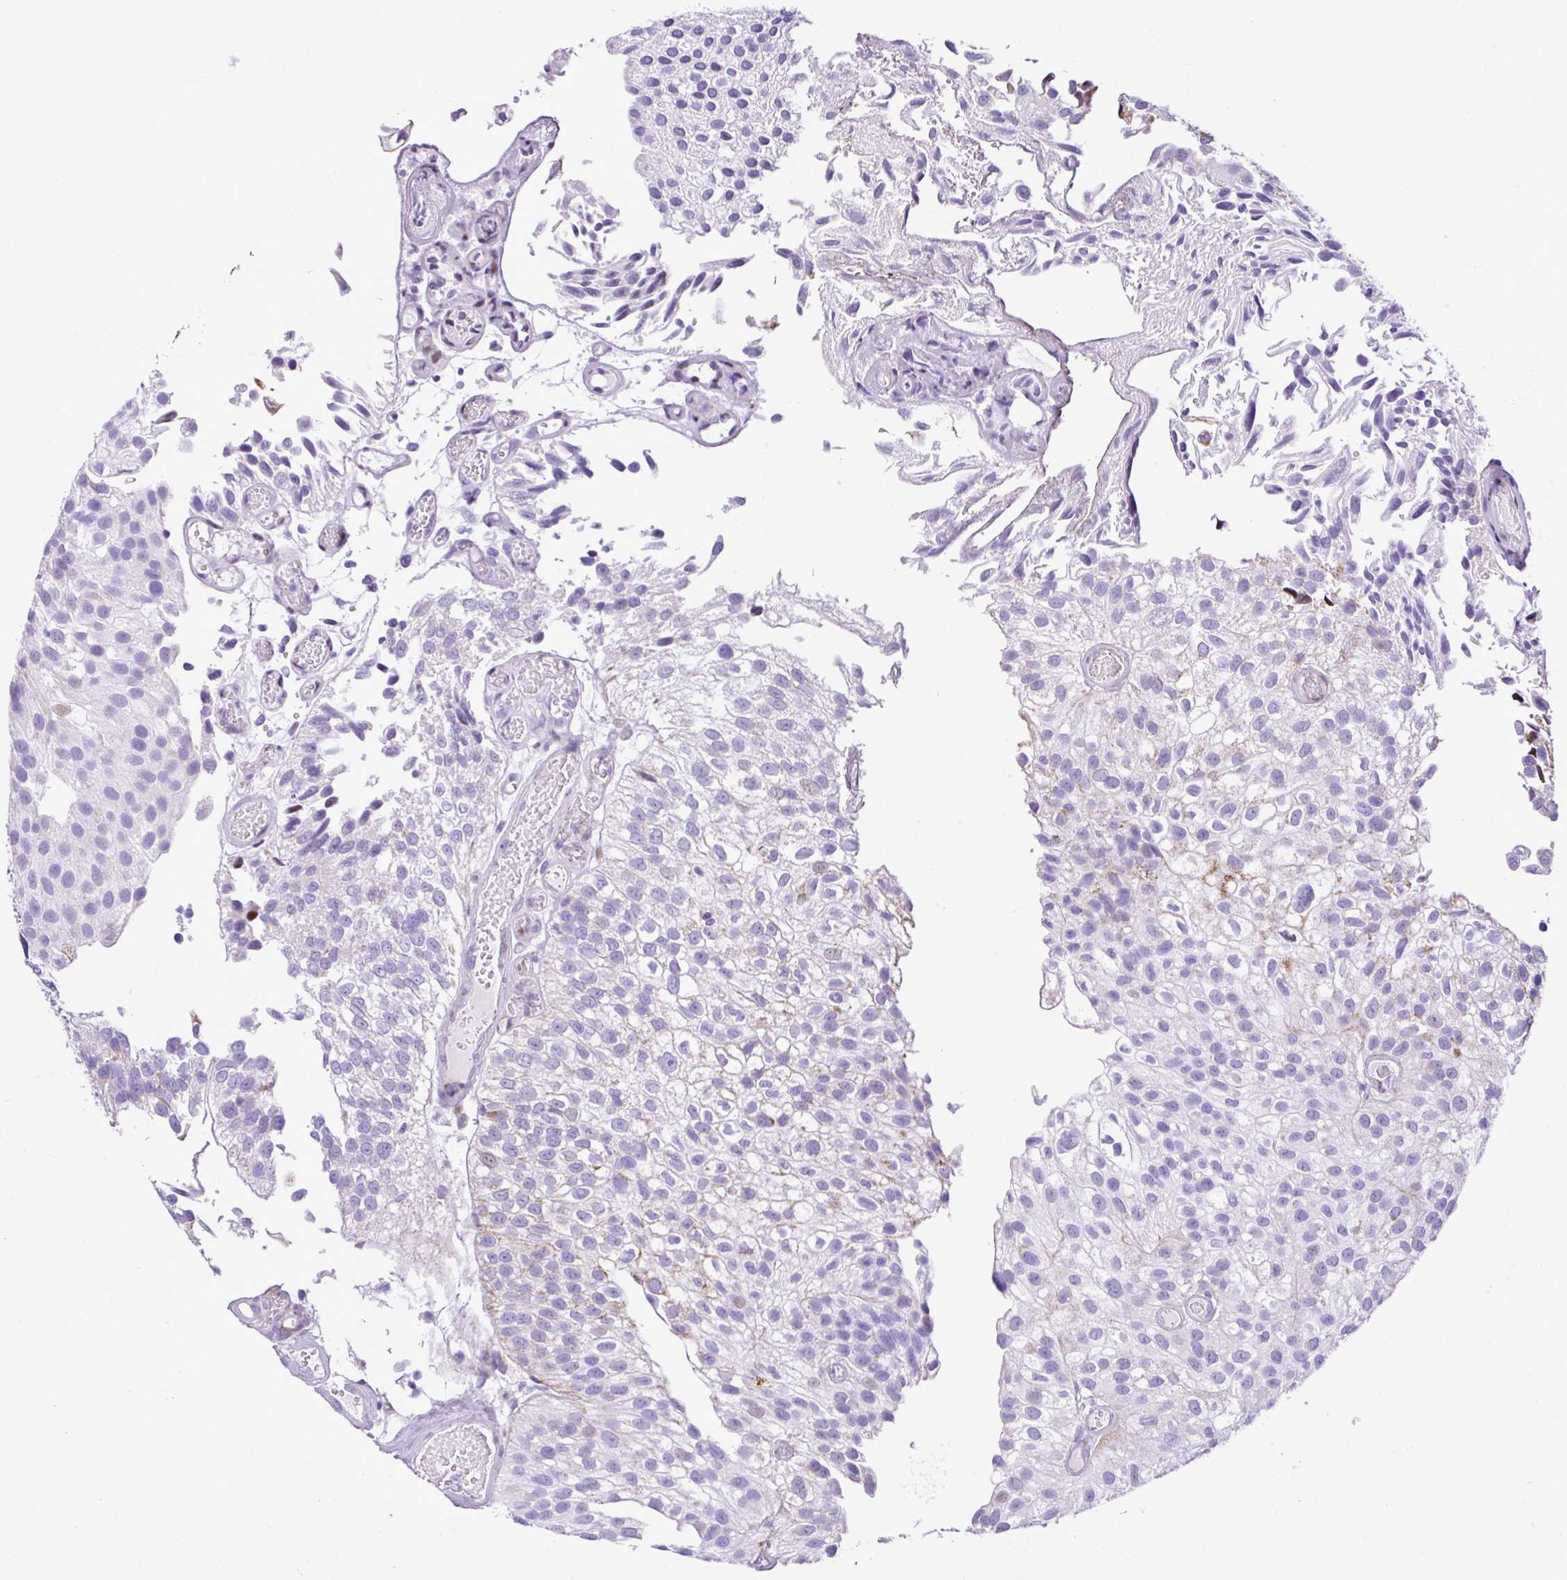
{"staining": {"intensity": "negative", "quantity": "none", "location": "none"}, "tissue": "urothelial cancer", "cell_type": "Tumor cells", "image_type": "cancer", "snomed": [{"axis": "morphology", "description": "Urothelial carcinoma, NOS"}, {"axis": "topography", "description": "Urinary bladder"}], "caption": "This is an immunohistochemistry image of transitional cell carcinoma. There is no staining in tumor cells.", "gene": "RCAN2", "patient": {"sex": "male", "age": 87}}